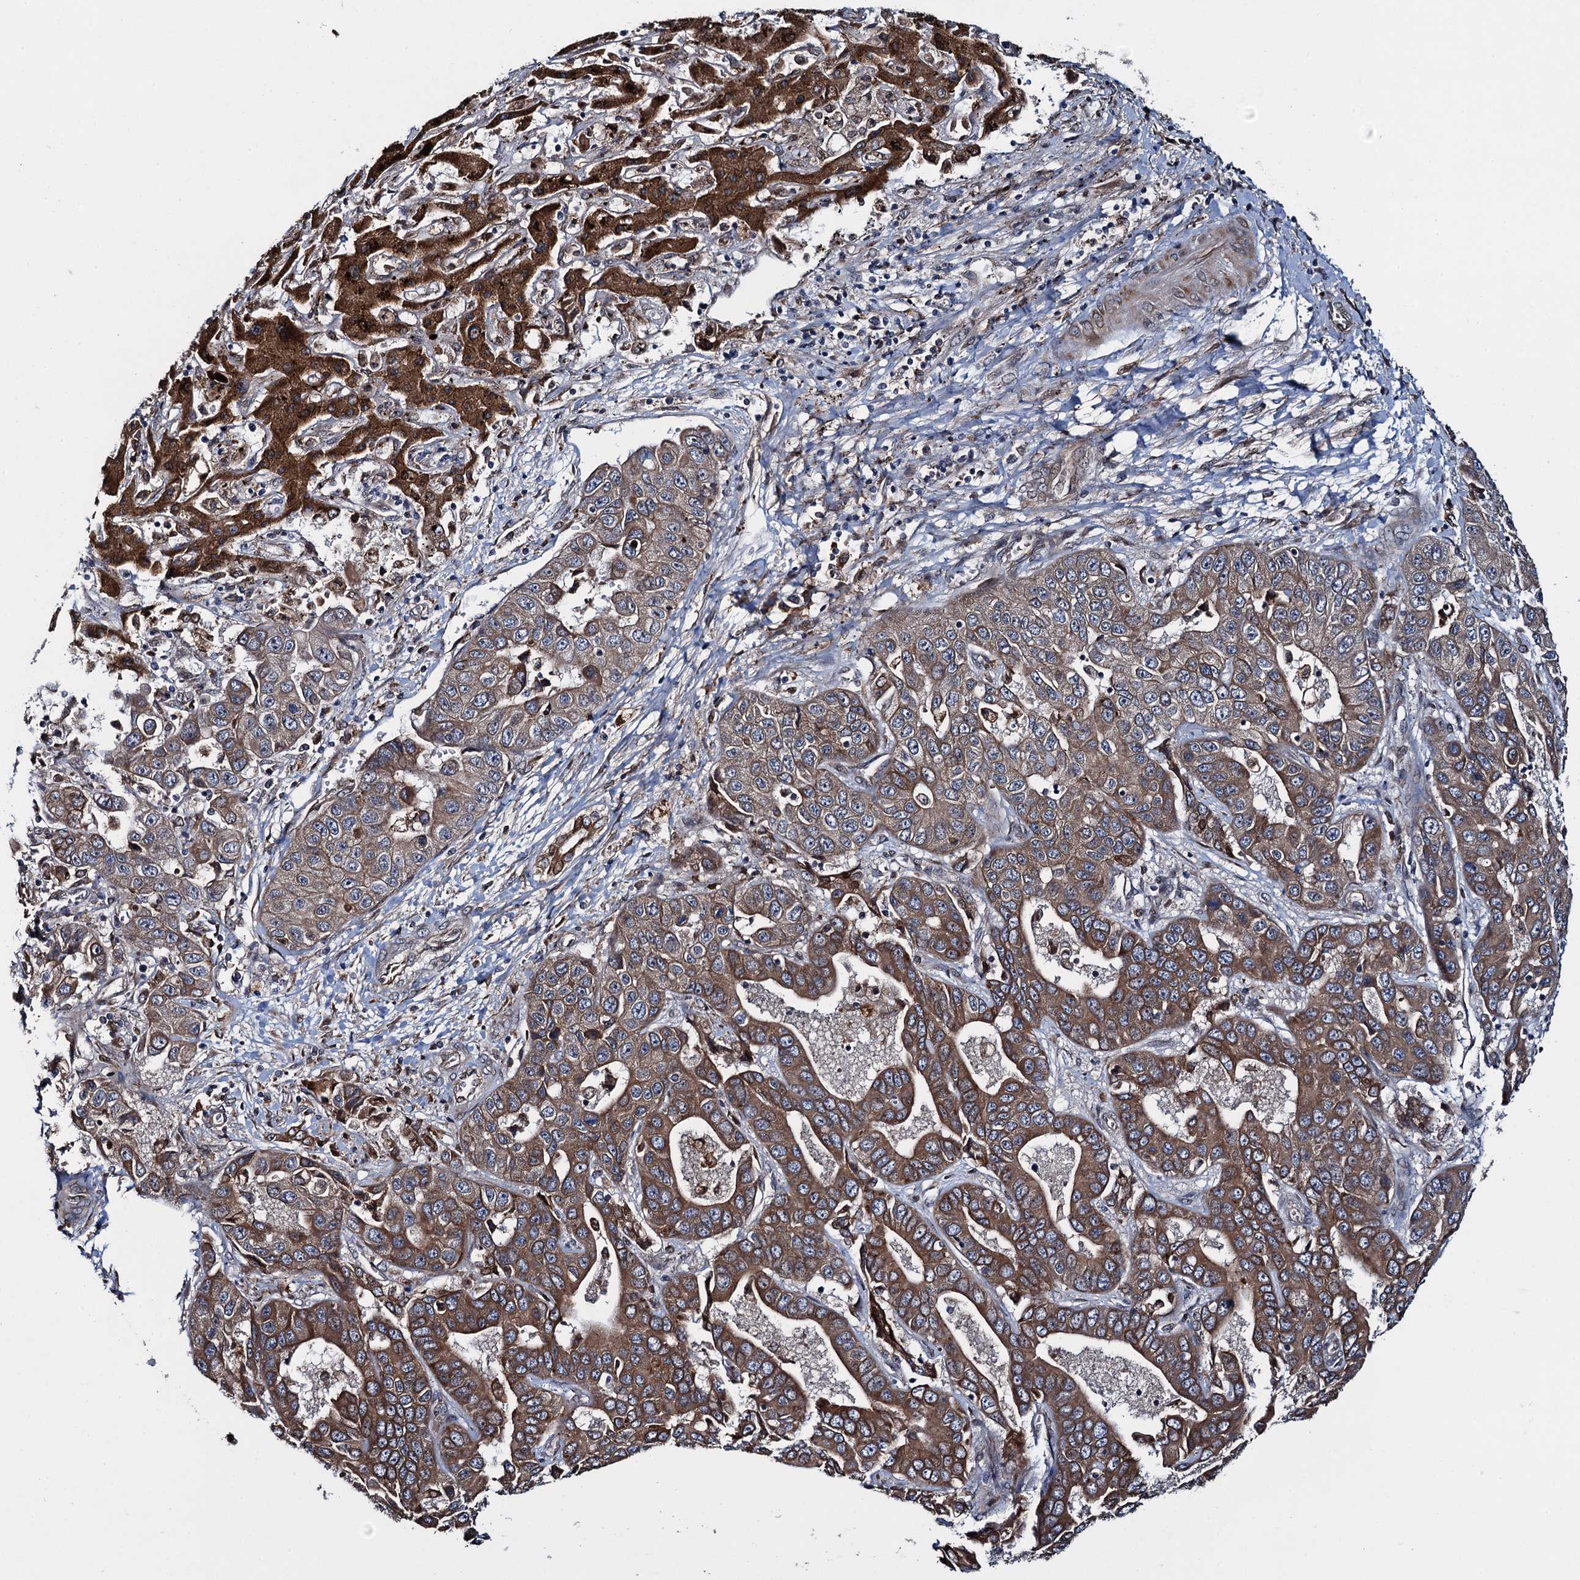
{"staining": {"intensity": "moderate", "quantity": ">75%", "location": "cytoplasmic/membranous"}, "tissue": "liver cancer", "cell_type": "Tumor cells", "image_type": "cancer", "snomed": [{"axis": "morphology", "description": "Cholangiocarcinoma"}, {"axis": "topography", "description": "Liver"}], "caption": "Cholangiocarcinoma (liver) stained for a protein (brown) exhibits moderate cytoplasmic/membranous positive positivity in about >75% of tumor cells.", "gene": "EVX2", "patient": {"sex": "female", "age": 52}}